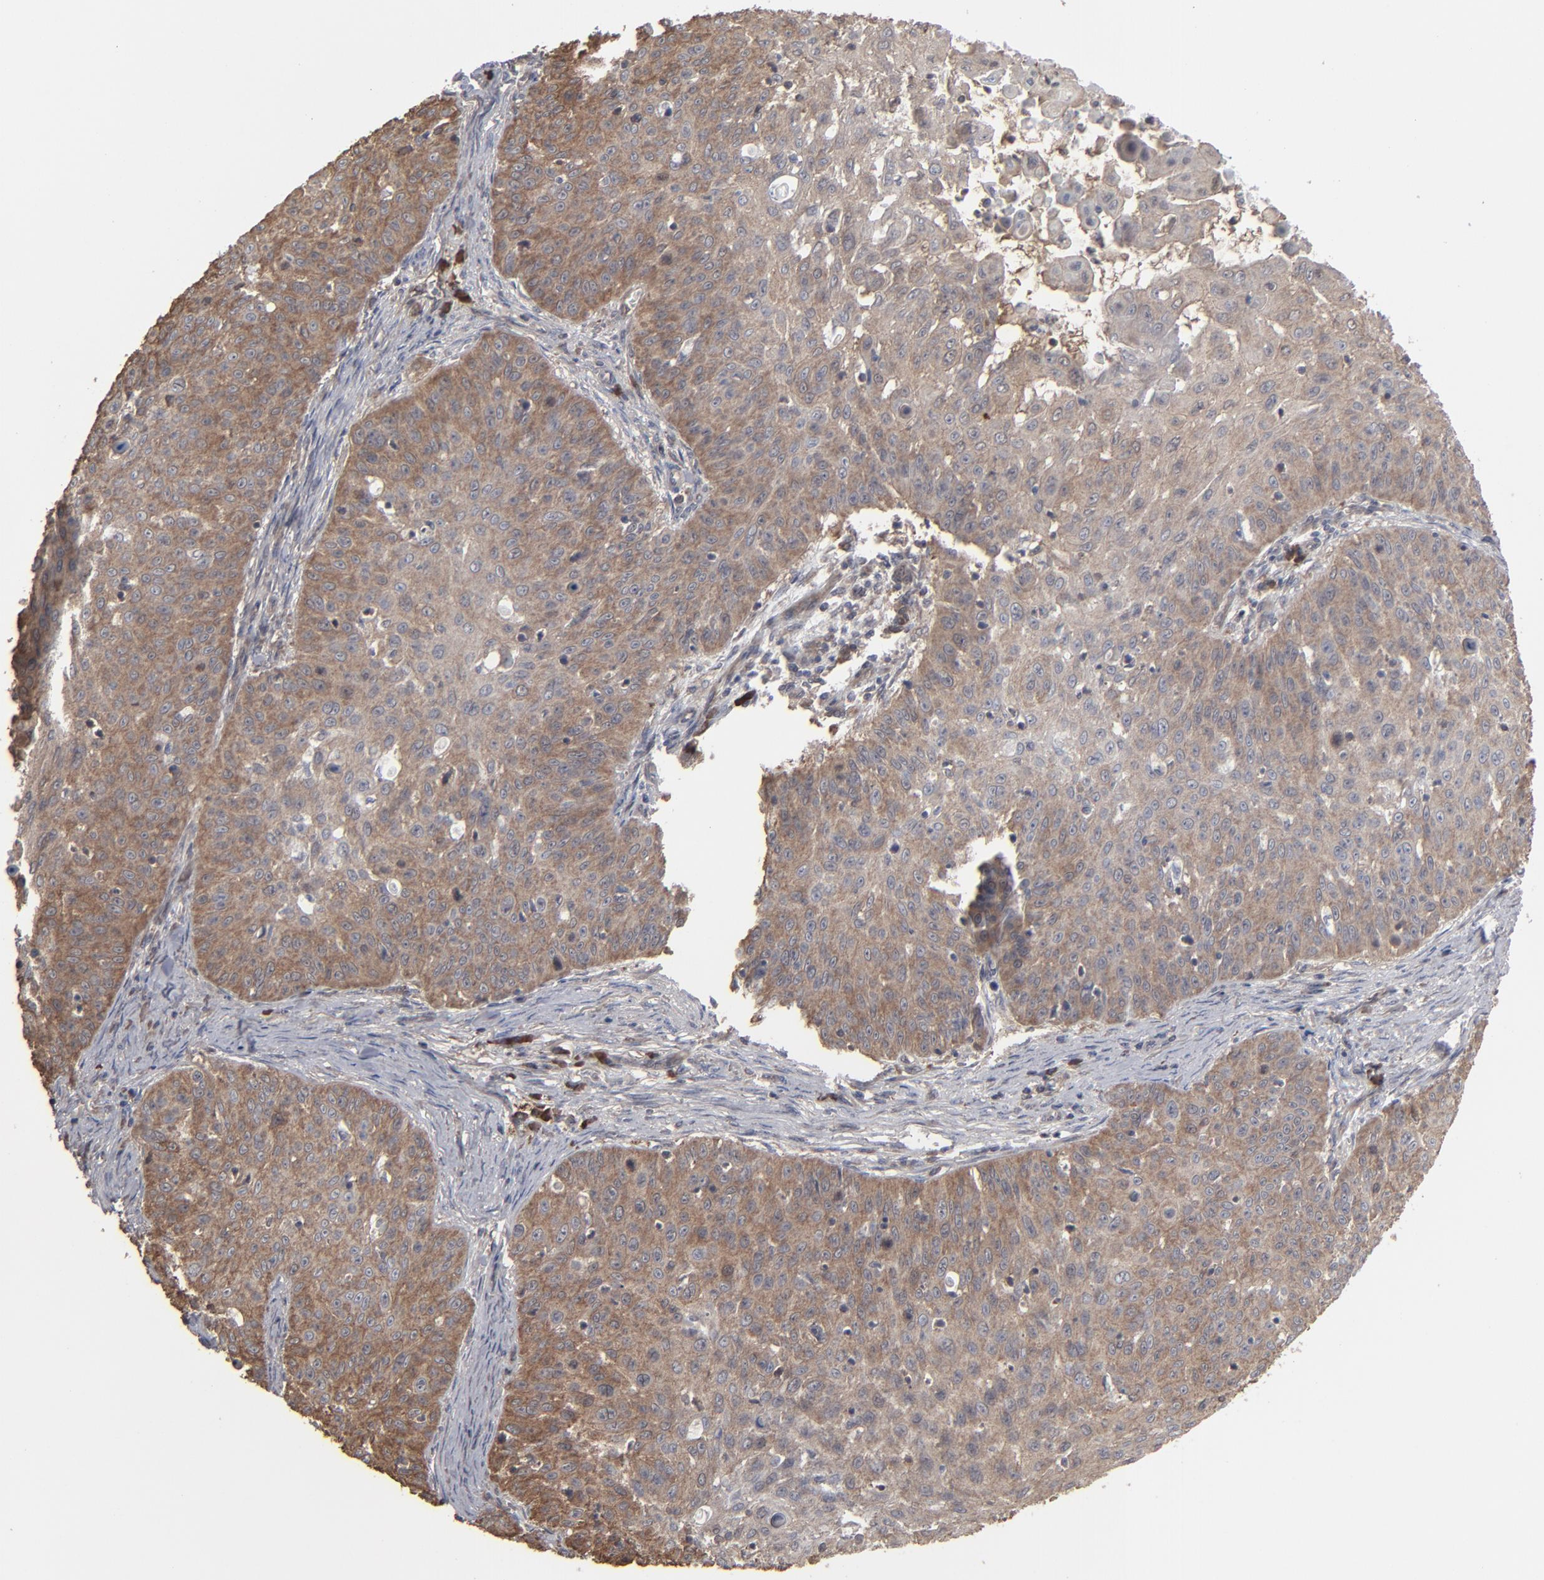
{"staining": {"intensity": "moderate", "quantity": ">75%", "location": "cytoplasmic/membranous"}, "tissue": "skin cancer", "cell_type": "Tumor cells", "image_type": "cancer", "snomed": [{"axis": "morphology", "description": "Squamous cell carcinoma, NOS"}, {"axis": "topography", "description": "Skin"}], "caption": "Immunohistochemical staining of skin cancer shows medium levels of moderate cytoplasmic/membranous protein expression in approximately >75% of tumor cells.", "gene": "NME1-NME2", "patient": {"sex": "male", "age": 82}}